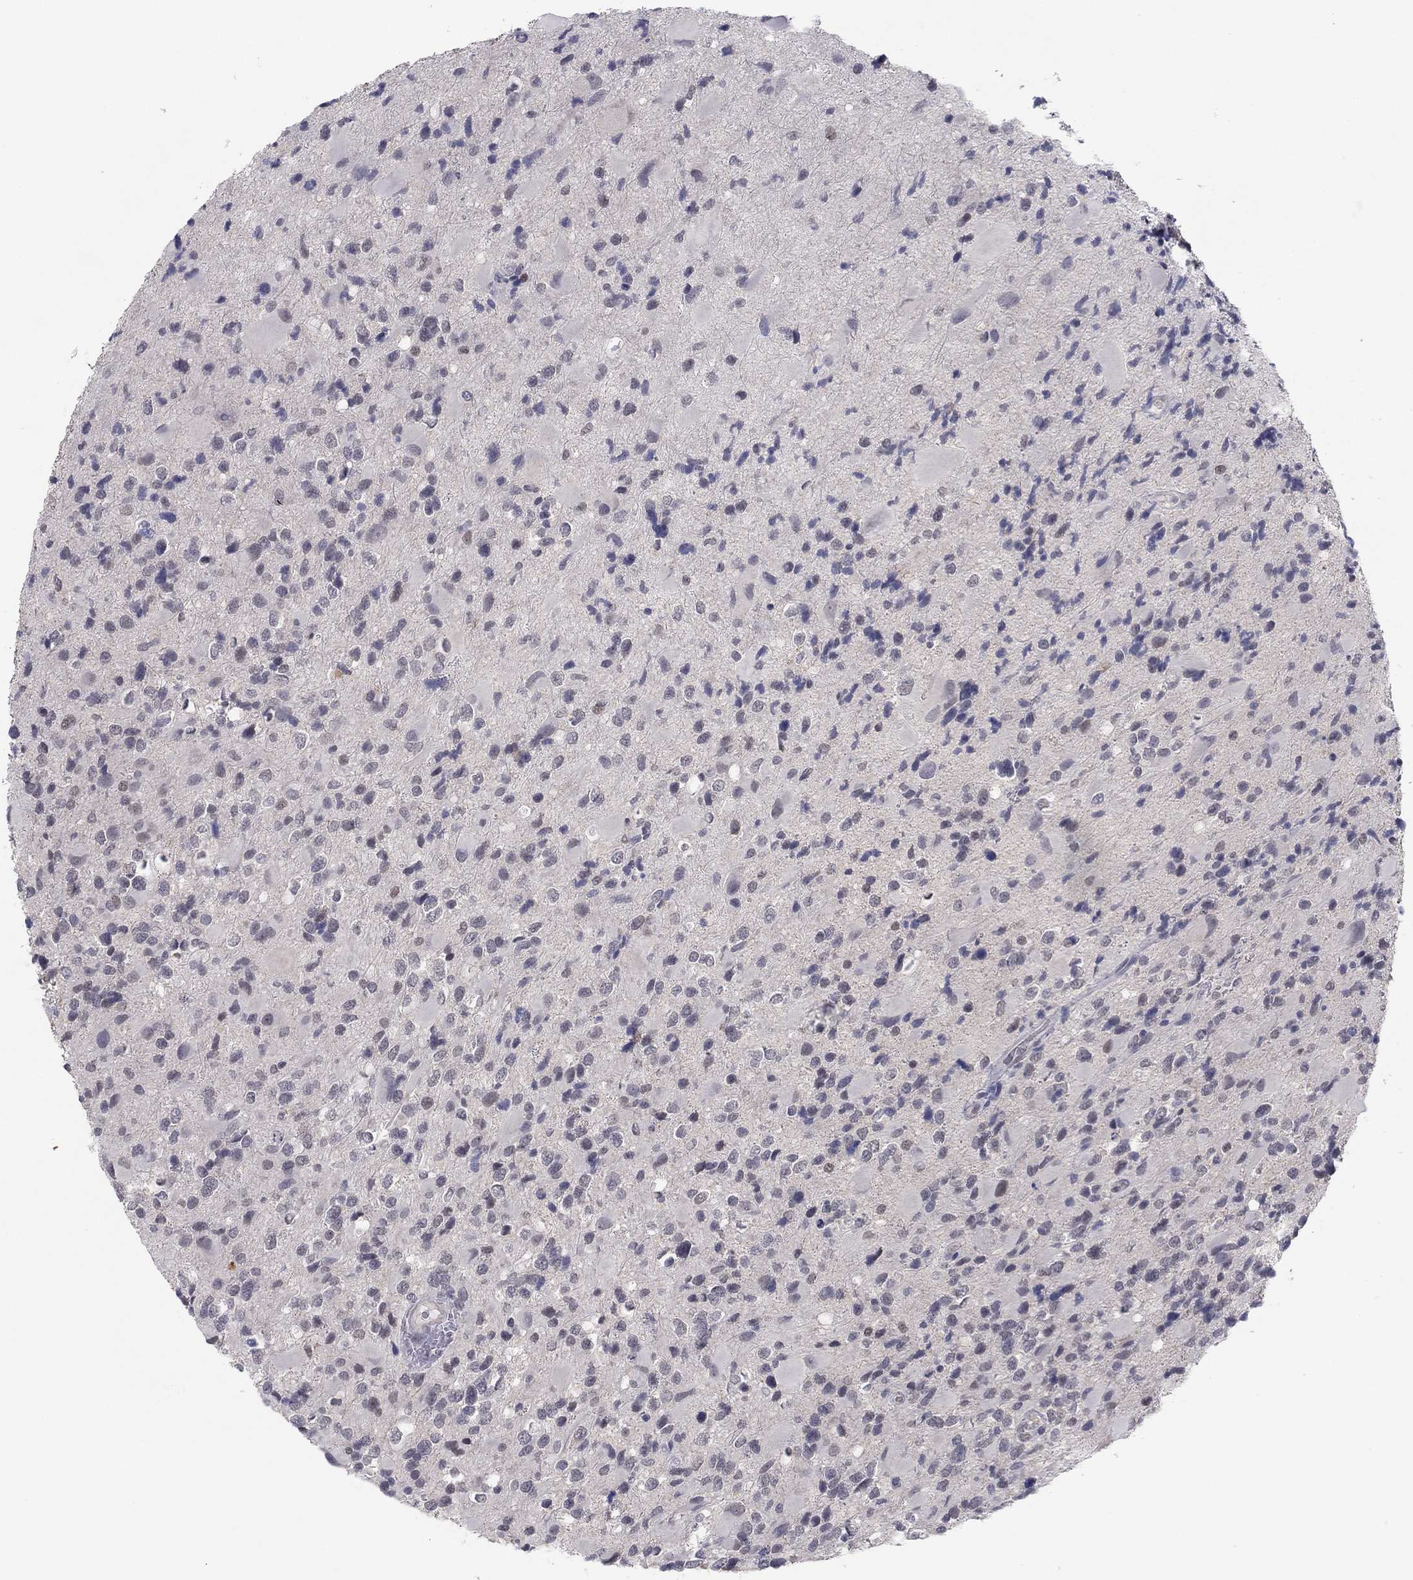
{"staining": {"intensity": "negative", "quantity": "none", "location": "none"}, "tissue": "glioma", "cell_type": "Tumor cells", "image_type": "cancer", "snomed": [{"axis": "morphology", "description": "Glioma, malignant, Low grade"}, {"axis": "topography", "description": "Brain"}], "caption": "Immunohistochemical staining of malignant glioma (low-grade) exhibits no significant positivity in tumor cells.", "gene": "SLC22A2", "patient": {"sex": "female", "age": 32}}